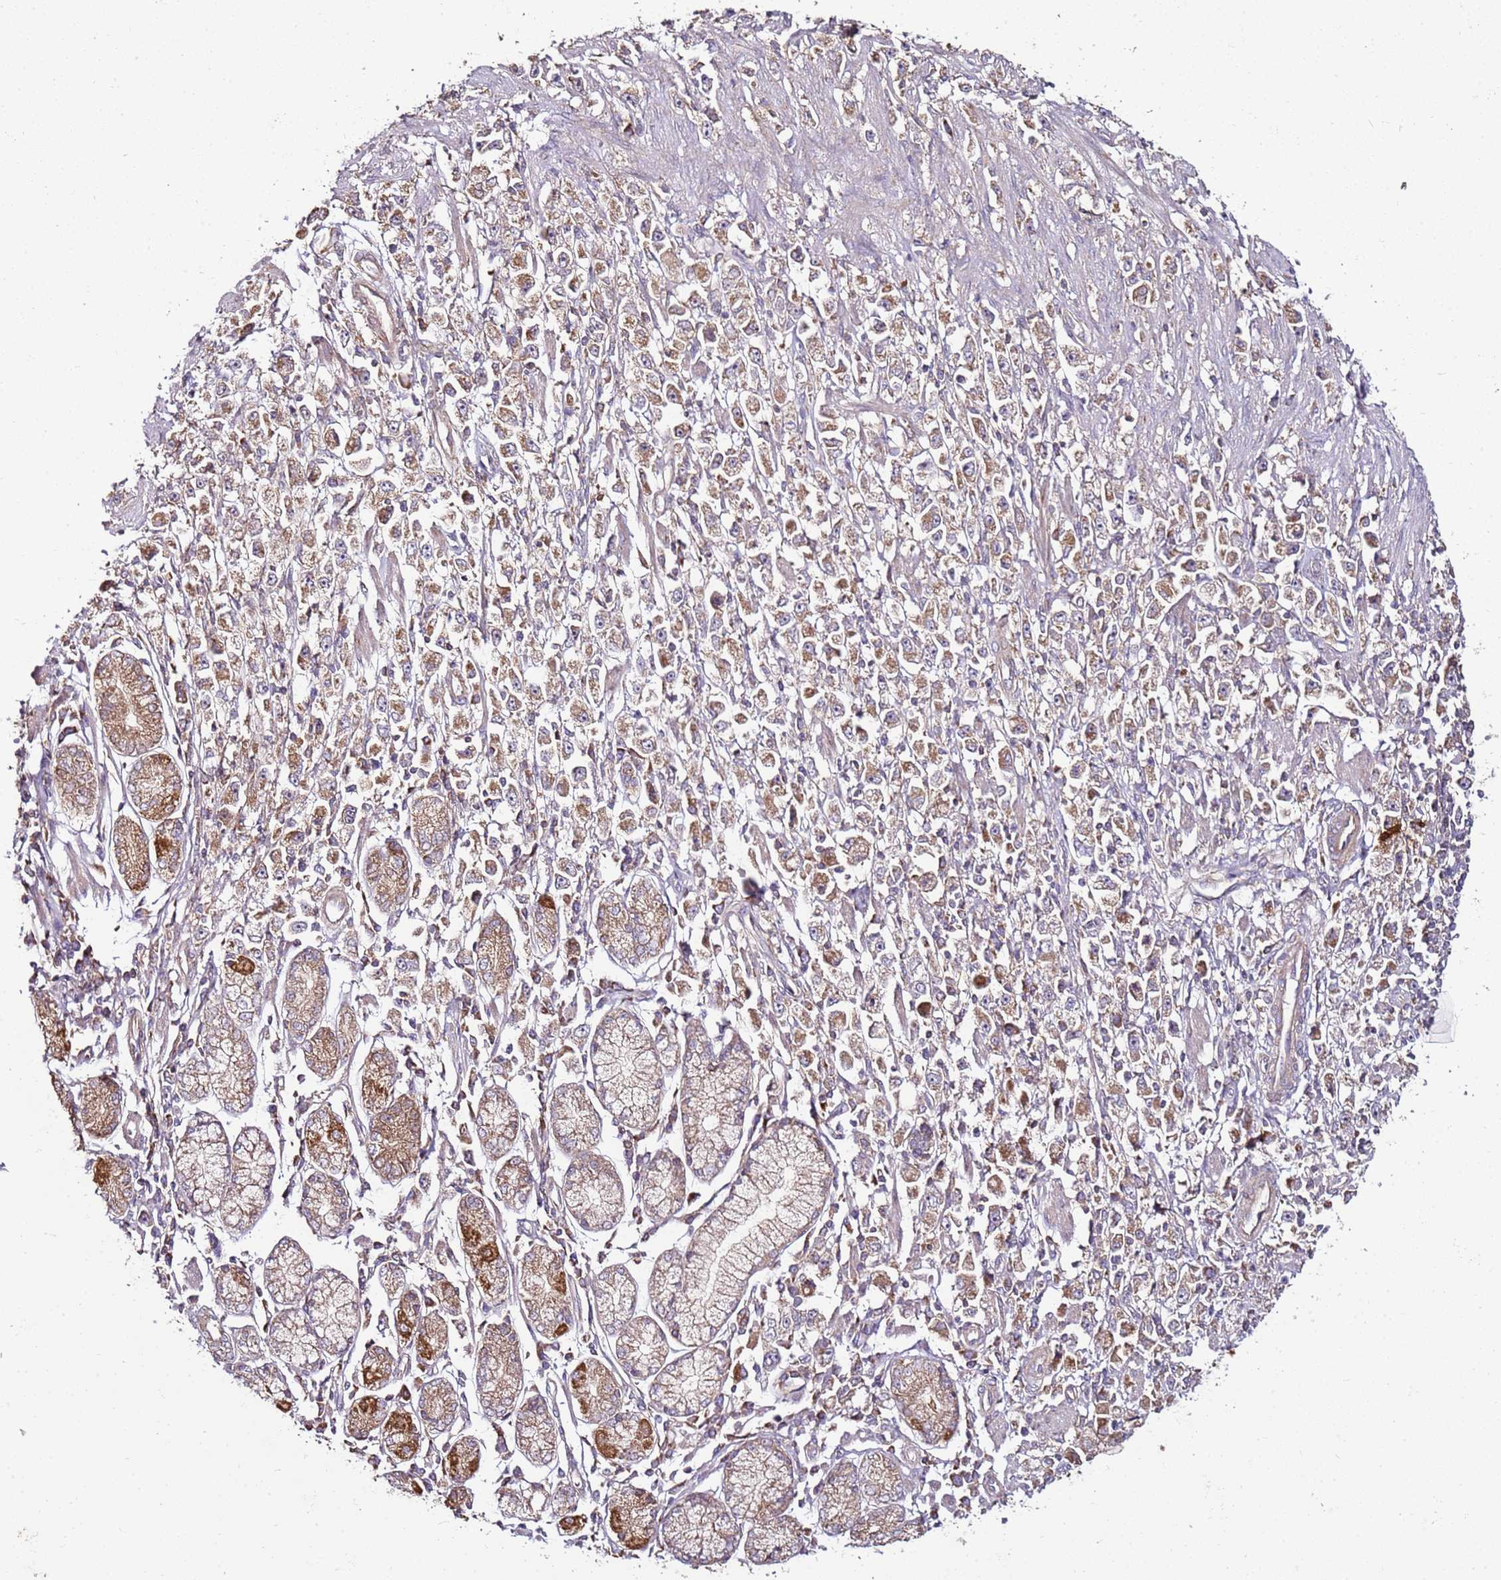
{"staining": {"intensity": "moderate", "quantity": ">75%", "location": "cytoplasmic/membranous"}, "tissue": "stomach cancer", "cell_type": "Tumor cells", "image_type": "cancer", "snomed": [{"axis": "morphology", "description": "Adenocarcinoma, NOS"}, {"axis": "topography", "description": "Stomach"}], "caption": "This is a micrograph of immunohistochemistry (IHC) staining of stomach cancer, which shows moderate positivity in the cytoplasmic/membranous of tumor cells.", "gene": "KRTAP21-3", "patient": {"sex": "female", "age": 59}}